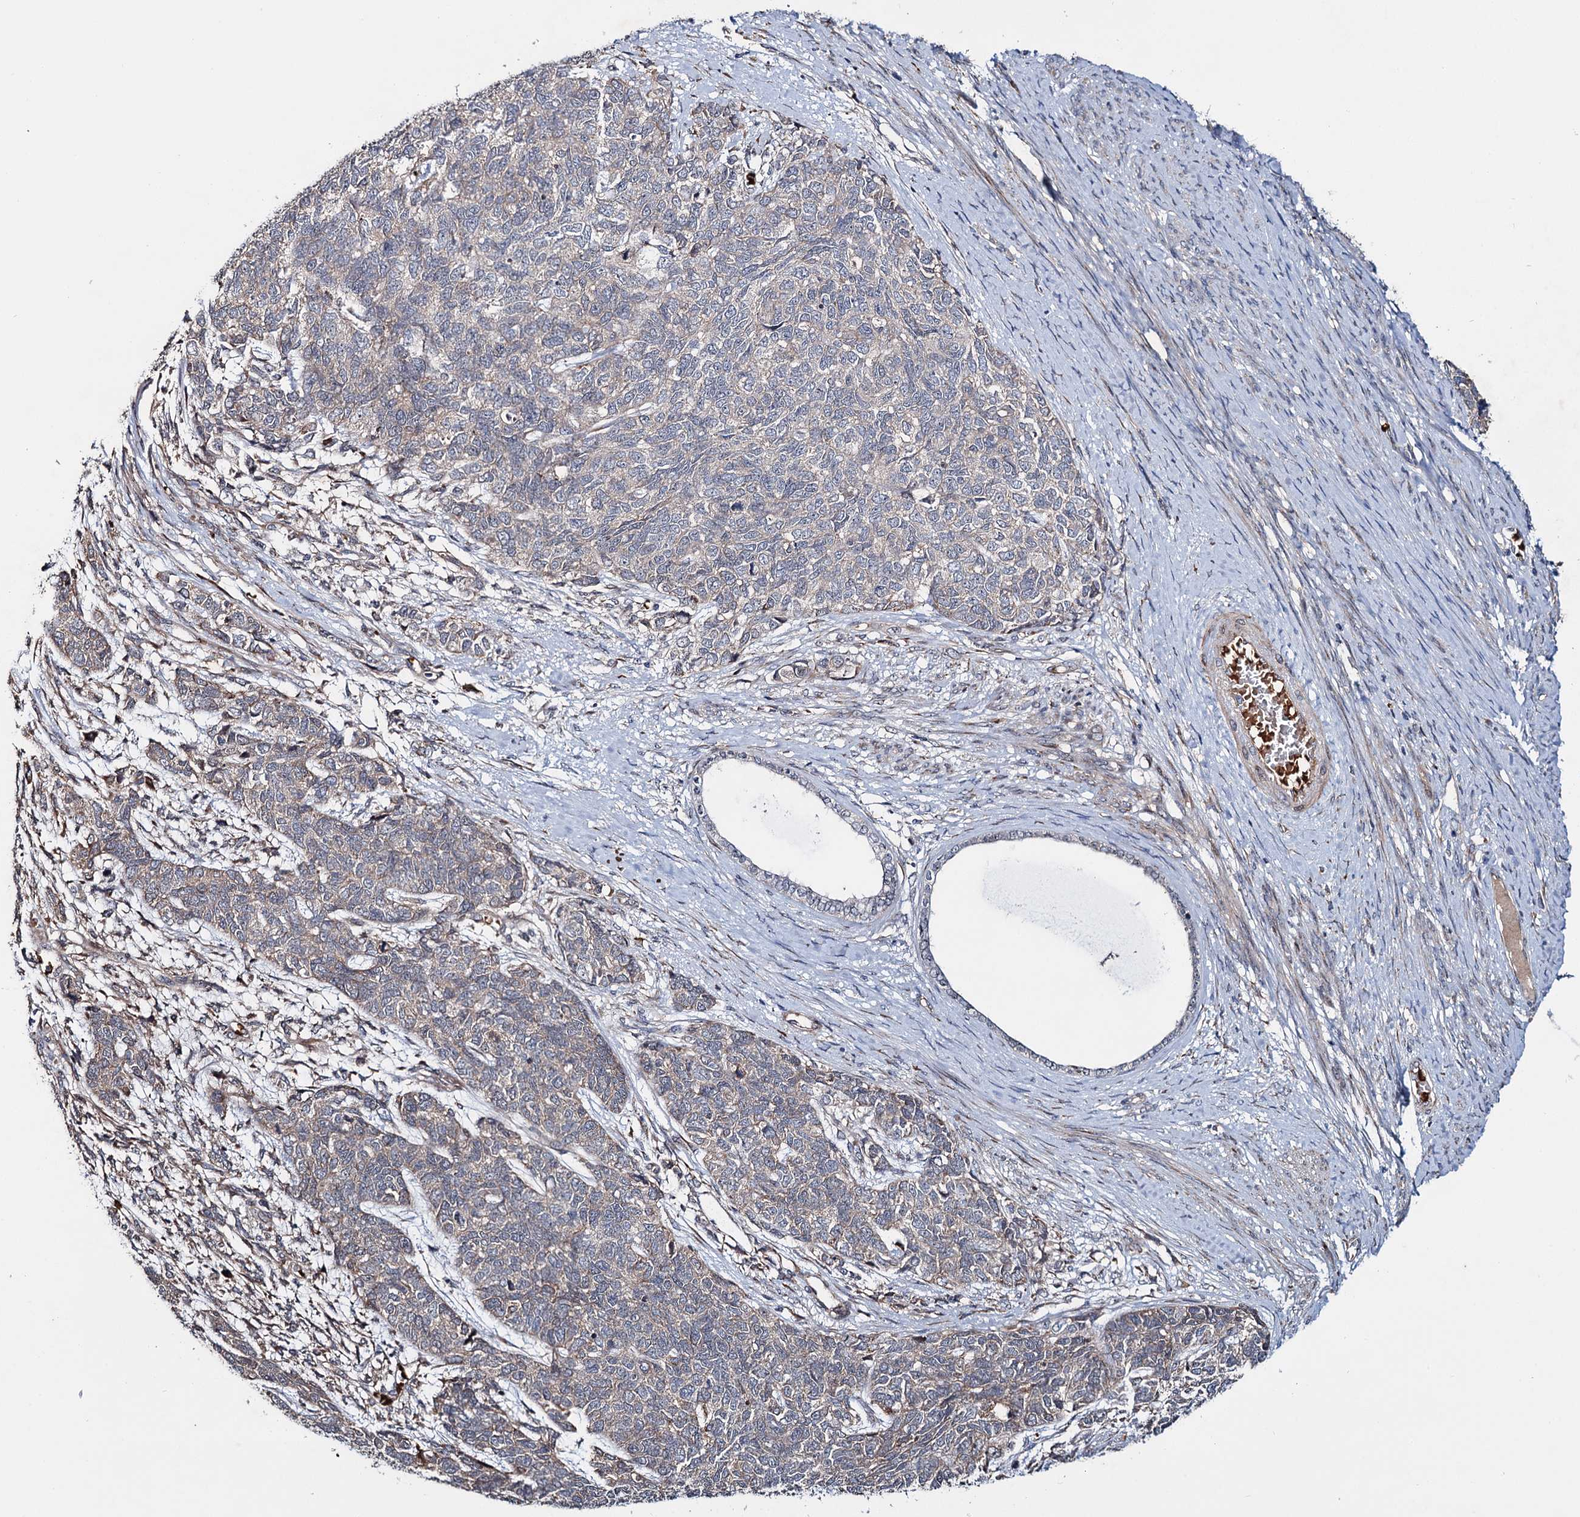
{"staining": {"intensity": "weak", "quantity": "<25%", "location": "cytoplasmic/membranous"}, "tissue": "cervical cancer", "cell_type": "Tumor cells", "image_type": "cancer", "snomed": [{"axis": "morphology", "description": "Squamous cell carcinoma, NOS"}, {"axis": "topography", "description": "Cervix"}], "caption": "An immunohistochemistry (IHC) image of cervical squamous cell carcinoma is shown. There is no staining in tumor cells of cervical squamous cell carcinoma. (Brightfield microscopy of DAB (3,3'-diaminobenzidine) immunohistochemistry (IHC) at high magnification).", "gene": "PTDSS2", "patient": {"sex": "female", "age": 63}}